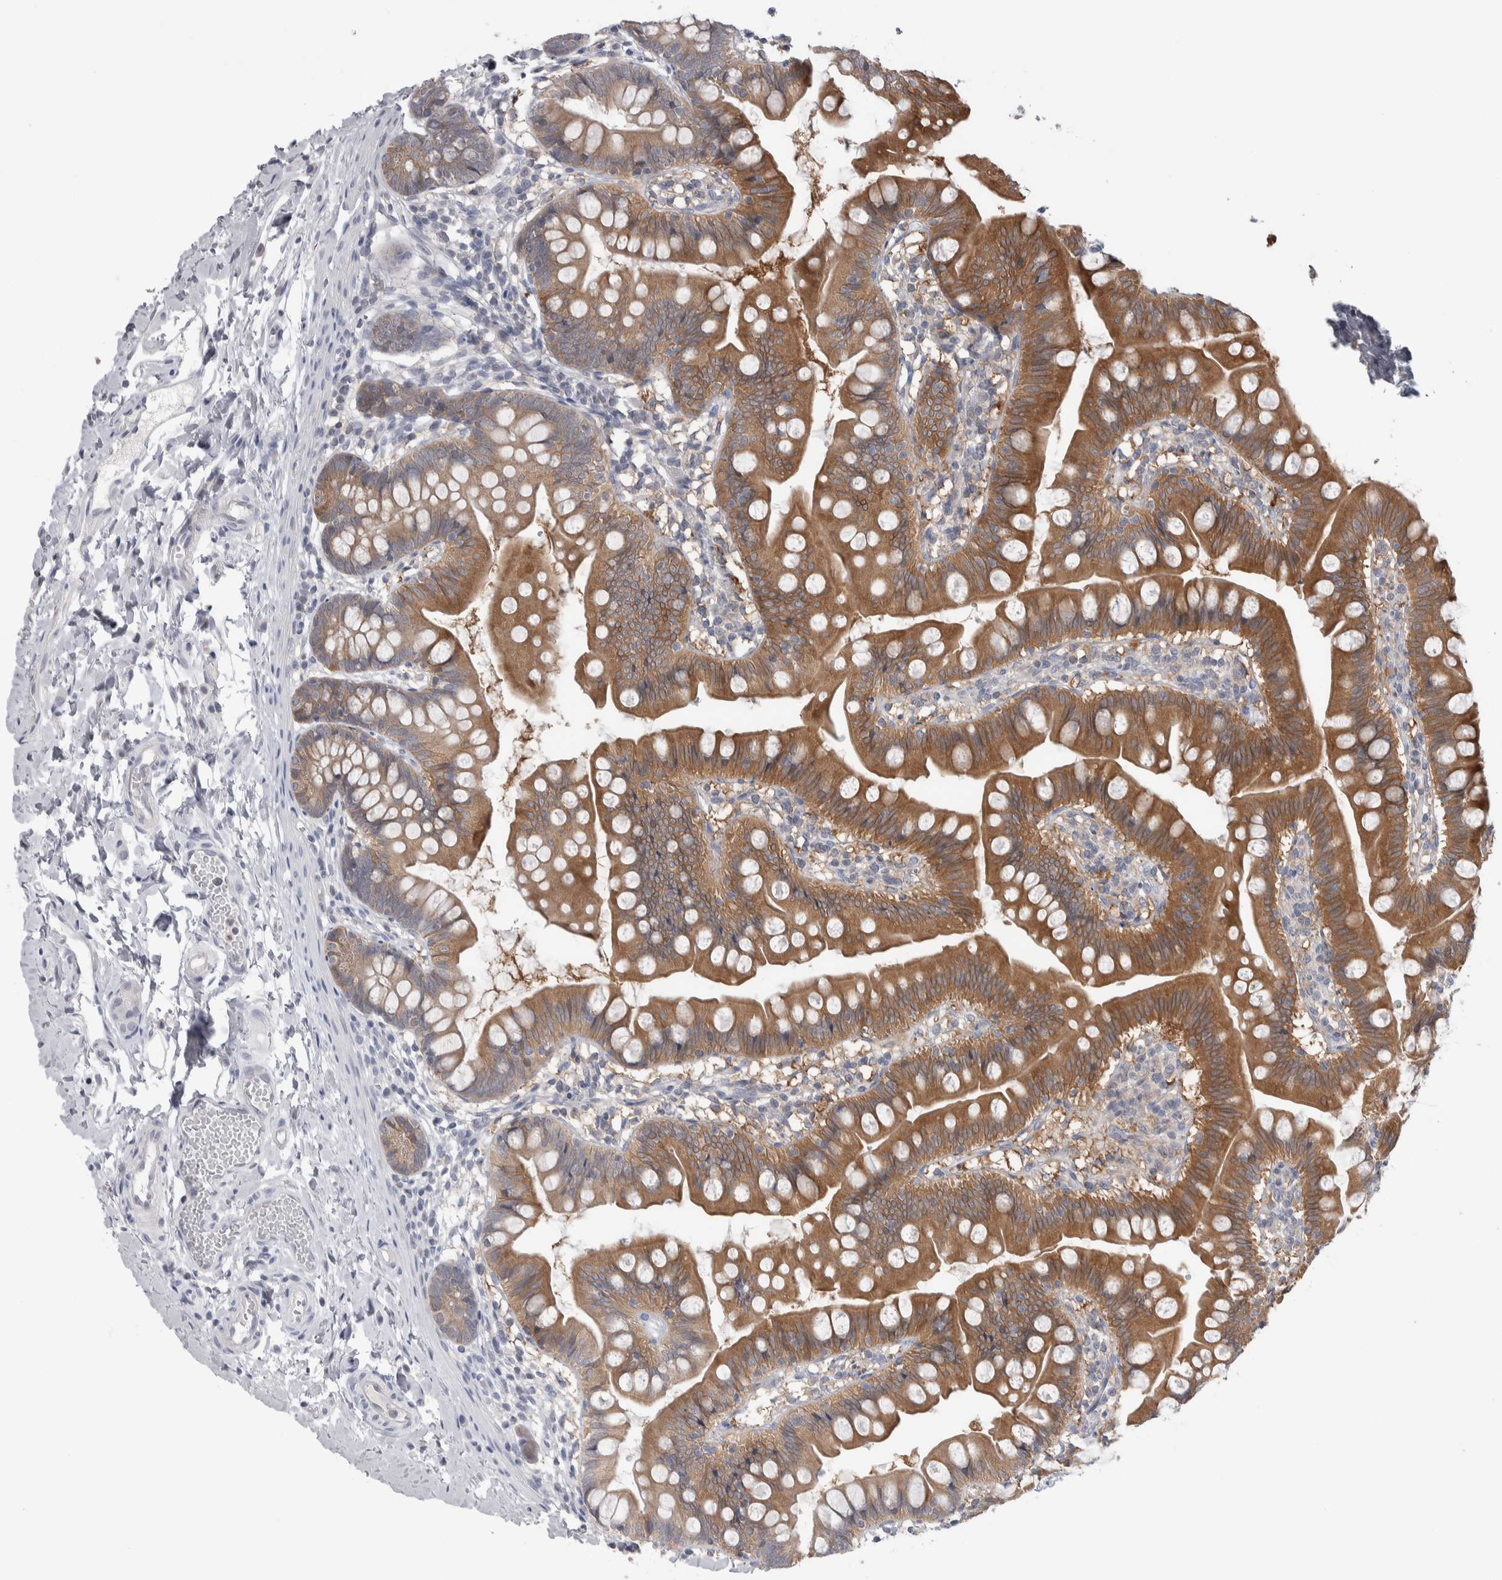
{"staining": {"intensity": "moderate", "quantity": ">75%", "location": "cytoplasmic/membranous"}, "tissue": "small intestine", "cell_type": "Glandular cells", "image_type": "normal", "snomed": [{"axis": "morphology", "description": "Normal tissue, NOS"}, {"axis": "topography", "description": "Small intestine"}], "caption": "Immunohistochemical staining of normal human small intestine shows >75% levels of moderate cytoplasmic/membranous protein staining in about >75% of glandular cells. (DAB (3,3'-diaminobenzidine) IHC, brown staining for protein, blue staining for nuclei).", "gene": "HTATIP2", "patient": {"sex": "male", "age": 7}}